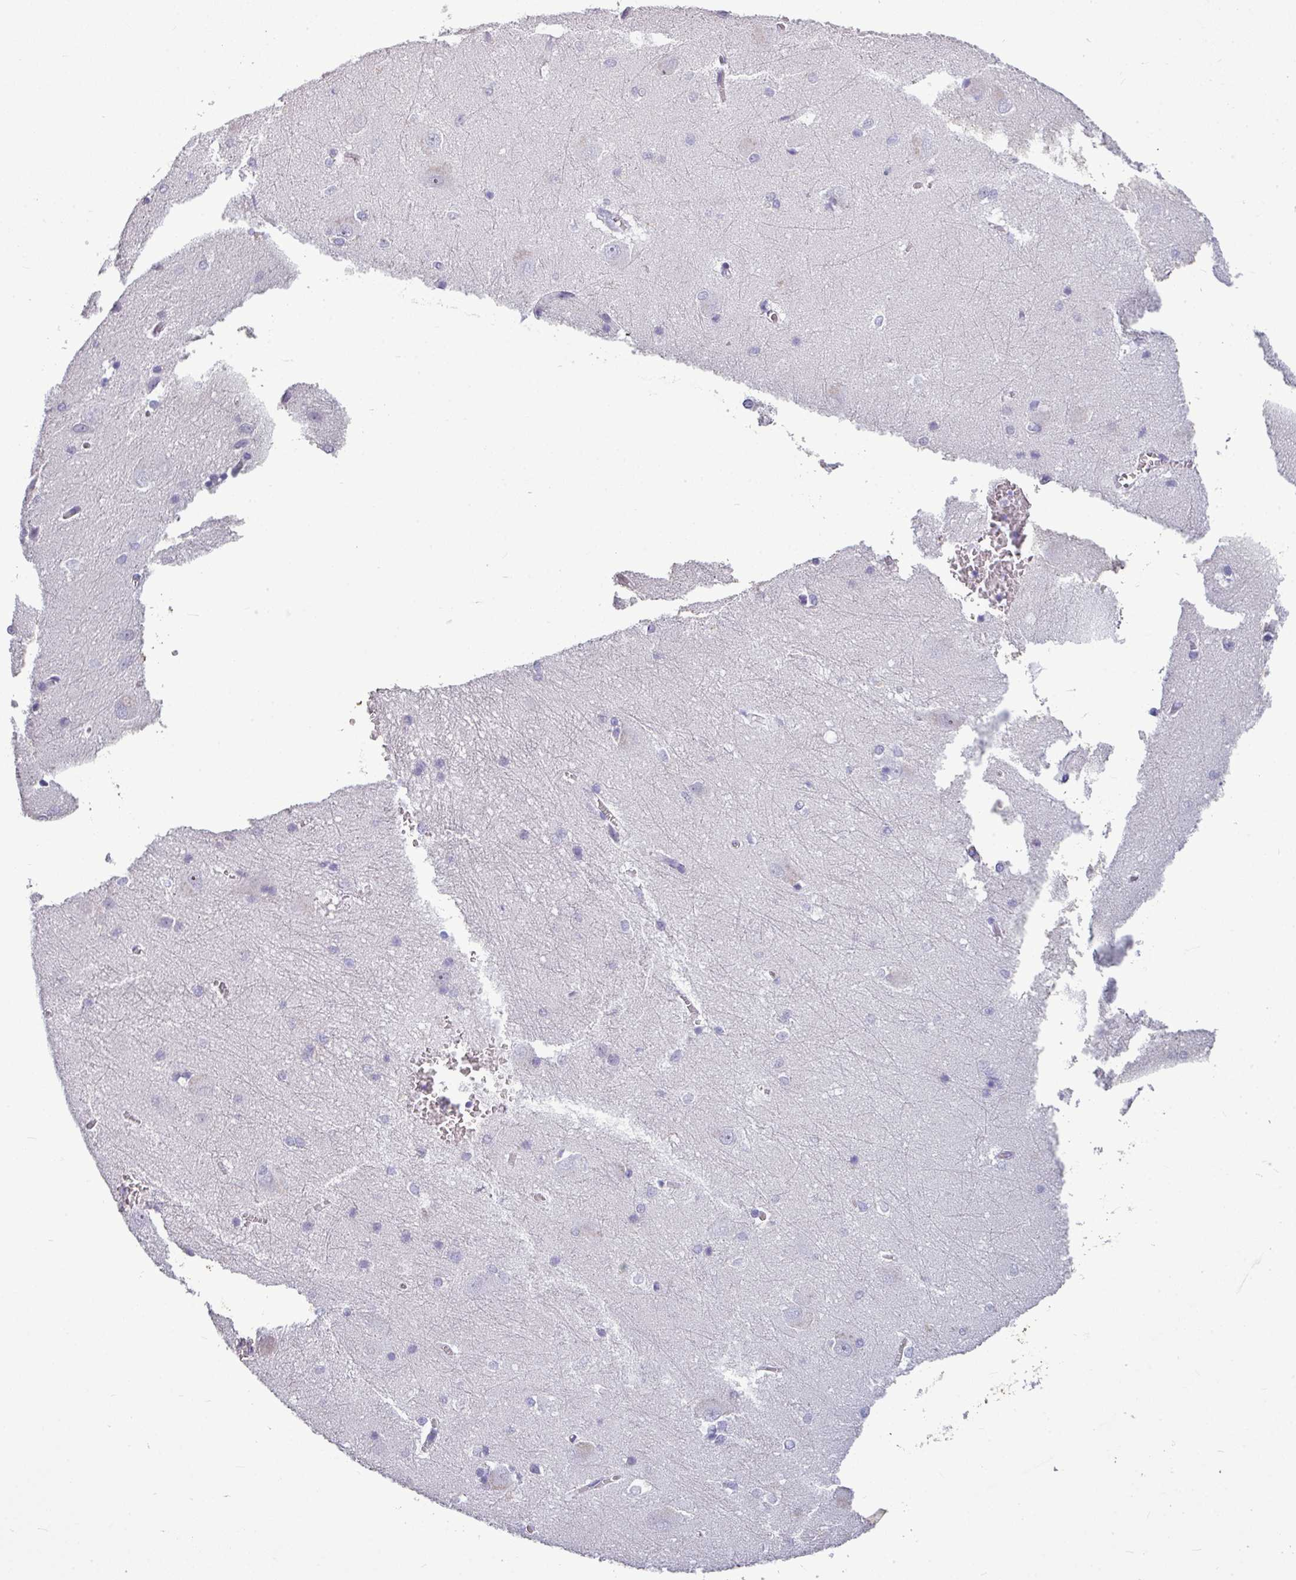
{"staining": {"intensity": "negative", "quantity": "none", "location": "none"}, "tissue": "hippocampus", "cell_type": "Glial cells", "image_type": "normal", "snomed": [{"axis": "morphology", "description": "Normal tissue, NOS"}, {"axis": "topography", "description": "Hippocampus"}], "caption": "A micrograph of hippocampus stained for a protein reveals no brown staining in glial cells. (Stains: DAB IHC with hematoxylin counter stain, Microscopy: brightfield microscopy at high magnification).", "gene": "TMEM91", "patient": {"sex": "female", "age": 64}}